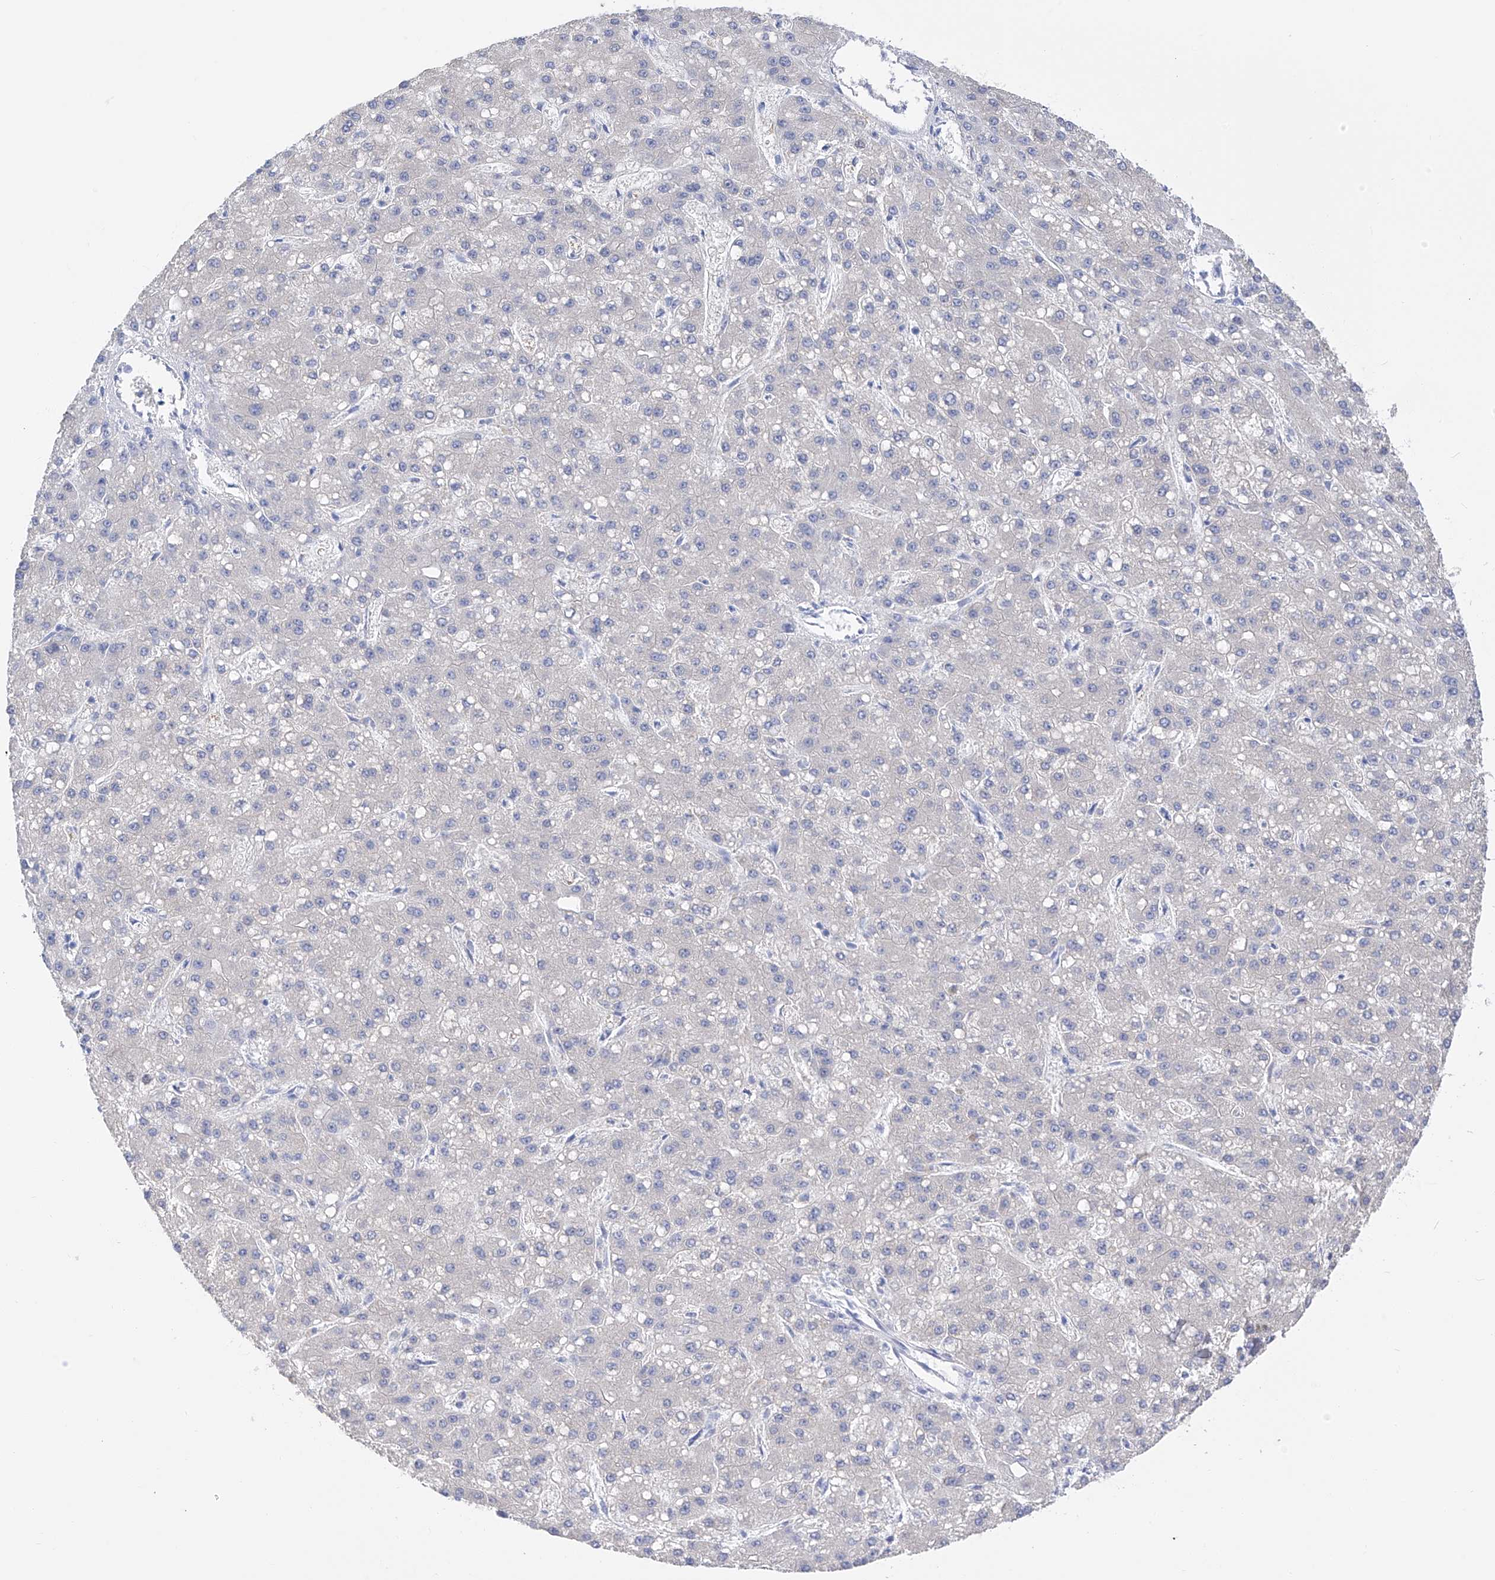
{"staining": {"intensity": "negative", "quantity": "none", "location": "none"}, "tissue": "liver cancer", "cell_type": "Tumor cells", "image_type": "cancer", "snomed": [{"axis": "morphology", "description": "Carcinoma, Hepatocellular, NOS"}, {"axis": "topography", "description": "Liver"}], "caption": "The histopathology image reveals no significant expression in tumor cells of liver cancer (hepatocellular carcinoma).", "gene": "FLG", "patient": {"sex": "male", "age": 67}}